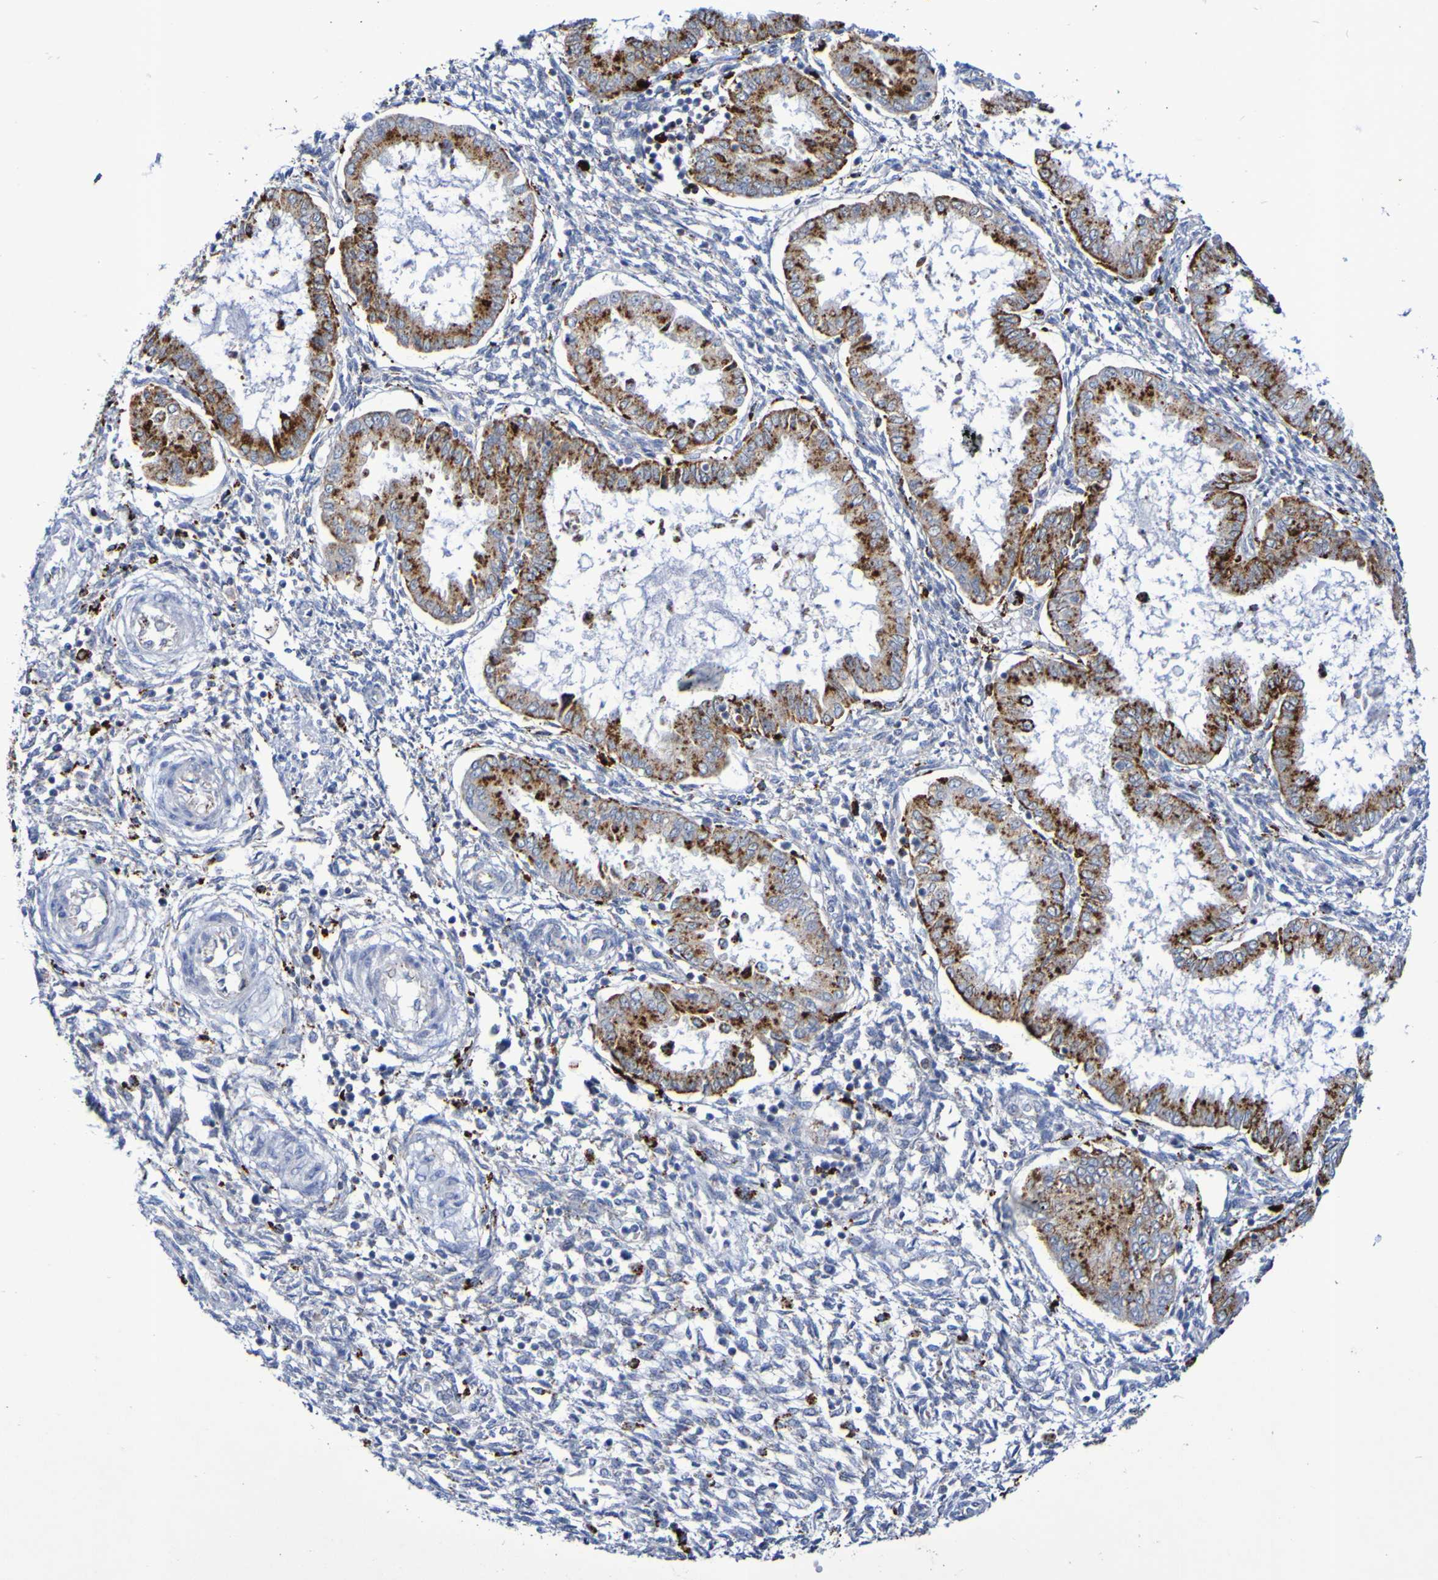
{"staining": {"intensity": "strong", "quantity": "<25%", "location": "cytoplasmic/membranous"}, "tissue": "endometrium", "cell_type": "Cells in endometrial stroma", "image_type": "normal", "snomed": [{"axis": "morphology", "description": "Normal tissue, NOS"}, {"axis": "topography", "description": "Endometrium"}], "caption": "Strong cytoplasmic/membranous staining is appreciated in approximately <25% of cells in endometrial stroma in benign endometrium. Ihc stains the protein in brown and the nuclei are stained blue.", "gene": "TPH1", "patient": {"sex": "female", "age": 33}}